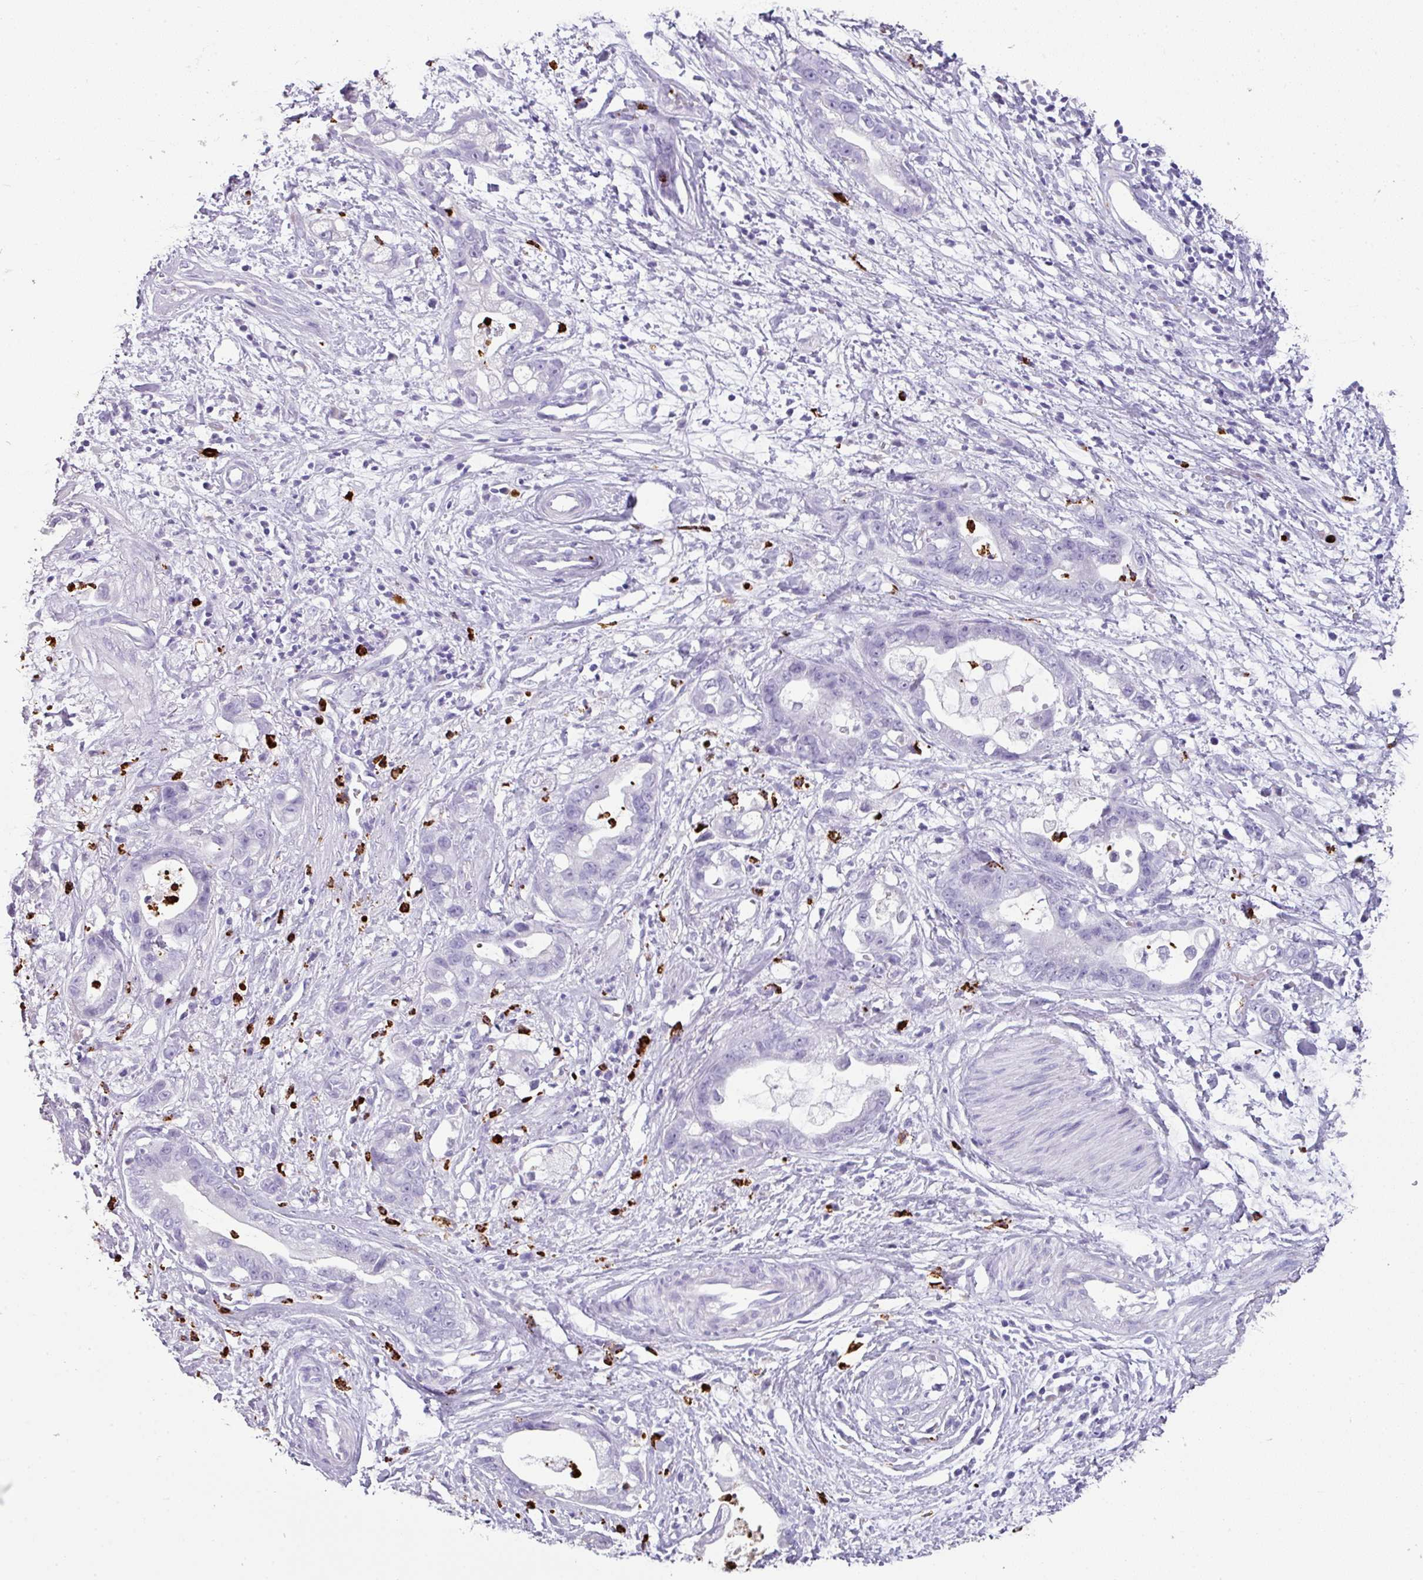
{"staining": {"intensity": "negative", "quantity": "none", "location": "none"}, "tissue": "stomach cancer", "cell_type": "Tumor cells", "image_type": "cancer", "snomed": [{"axis": "morphology", "description": "Adenocarcinoma, NOS"}, {"axis": "topography", "description": "Stomach"}], "caption": "Tumor cells show no significant protein positivity in adenocarcinoma (stomach).", "gene": "CTSG", "patient": {"sex": "male", "age": 55}}